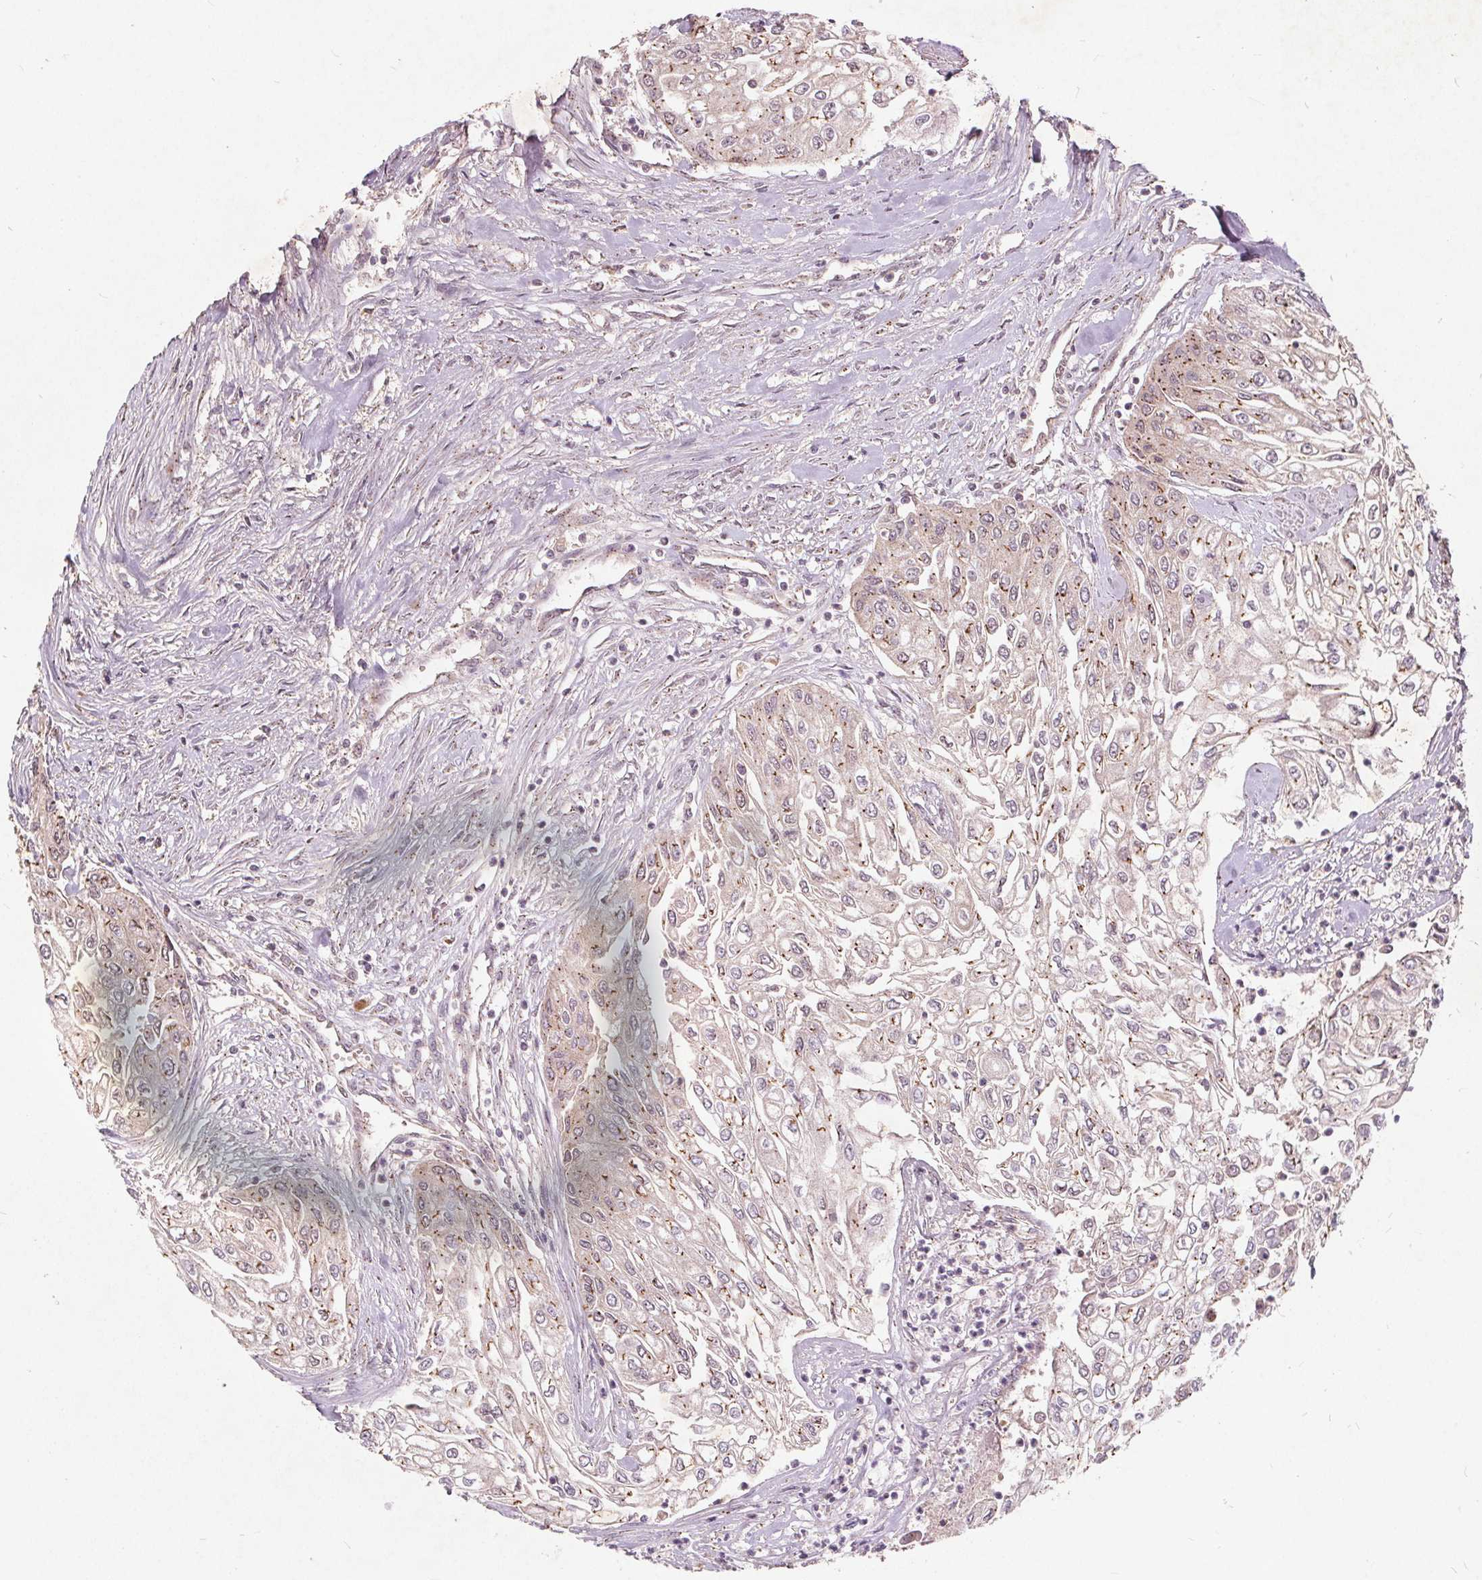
{"staining": {"intensity": "moderate", "quantity": "<25%", "location": "cytoplasmic/membranous"}, "tissue": "urothelial cancer", "cell_type": "Tumor cells", "image_type": "cancer", "snomed": [{"axis": "morphology", "description": "Urothelial carcinoma, High grade"}, {"axis": "topography", "description": "Urinary bladder"}], "caption": "This histopathology image displays immunohistochemistry (IHC) staining of human urothelial cancer, with low moderate cytoplasmic/membranous positivity in about <25% of tumor cells.", "gene": "CSNK1G2", "patient": {"sex": "male", "age": 62}}